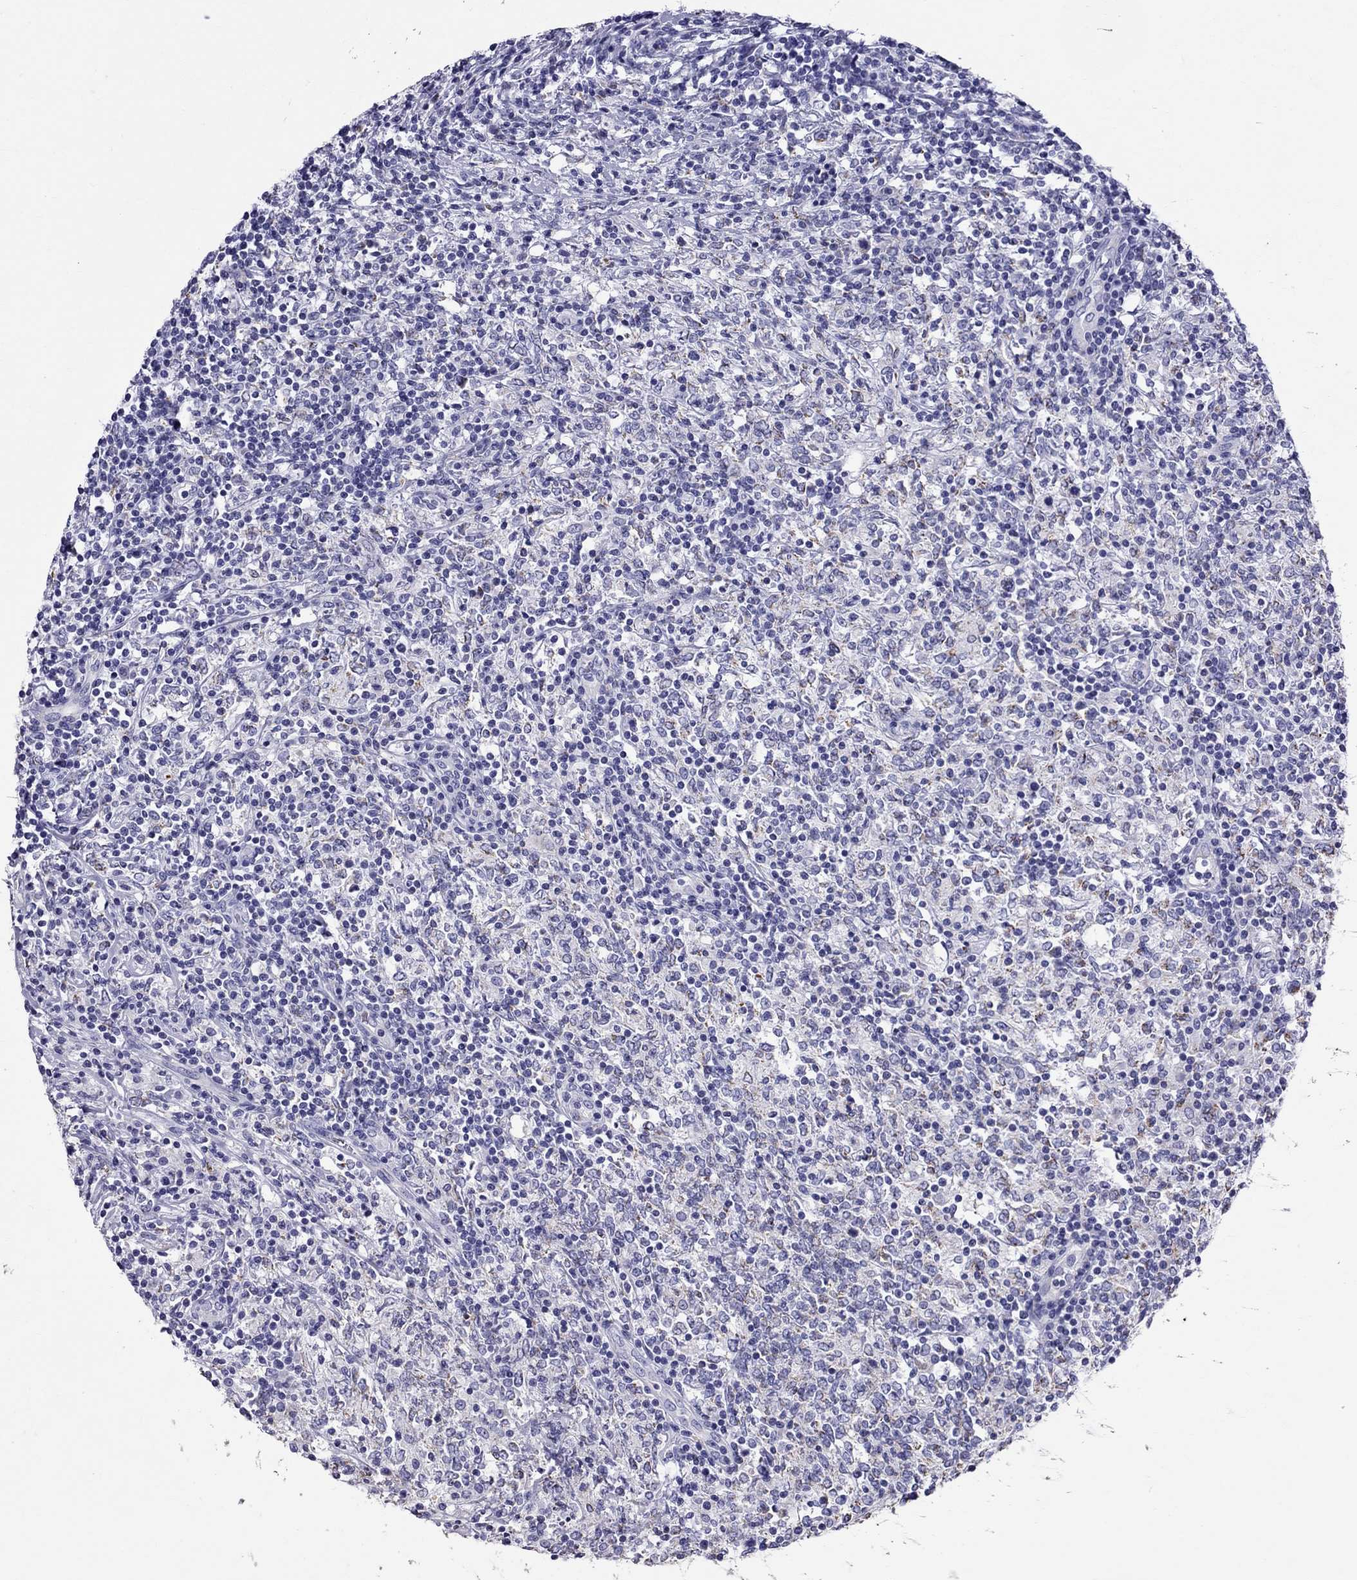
{"staining": {"intensity": "negative", "quantity": "none", "location": "none"}, "tissue": "lymphoma", "cell_type": "Tumor cells", "image_type": "cancer", "snomed": [{"axis": "morphology", "description": "Malignant lymphoma, non-Hodgkin's type, High grade"}, {"axis": "topography", "description": "Lymph node"}], "caption": "Malignant lymphoma, non-Hodgkin's type (high-grade) was stained to show a protein in brown. There is no significant expression in tumor cells.", "gene": "TTLL13", "patient": {"sex": "female", "age": 84}}